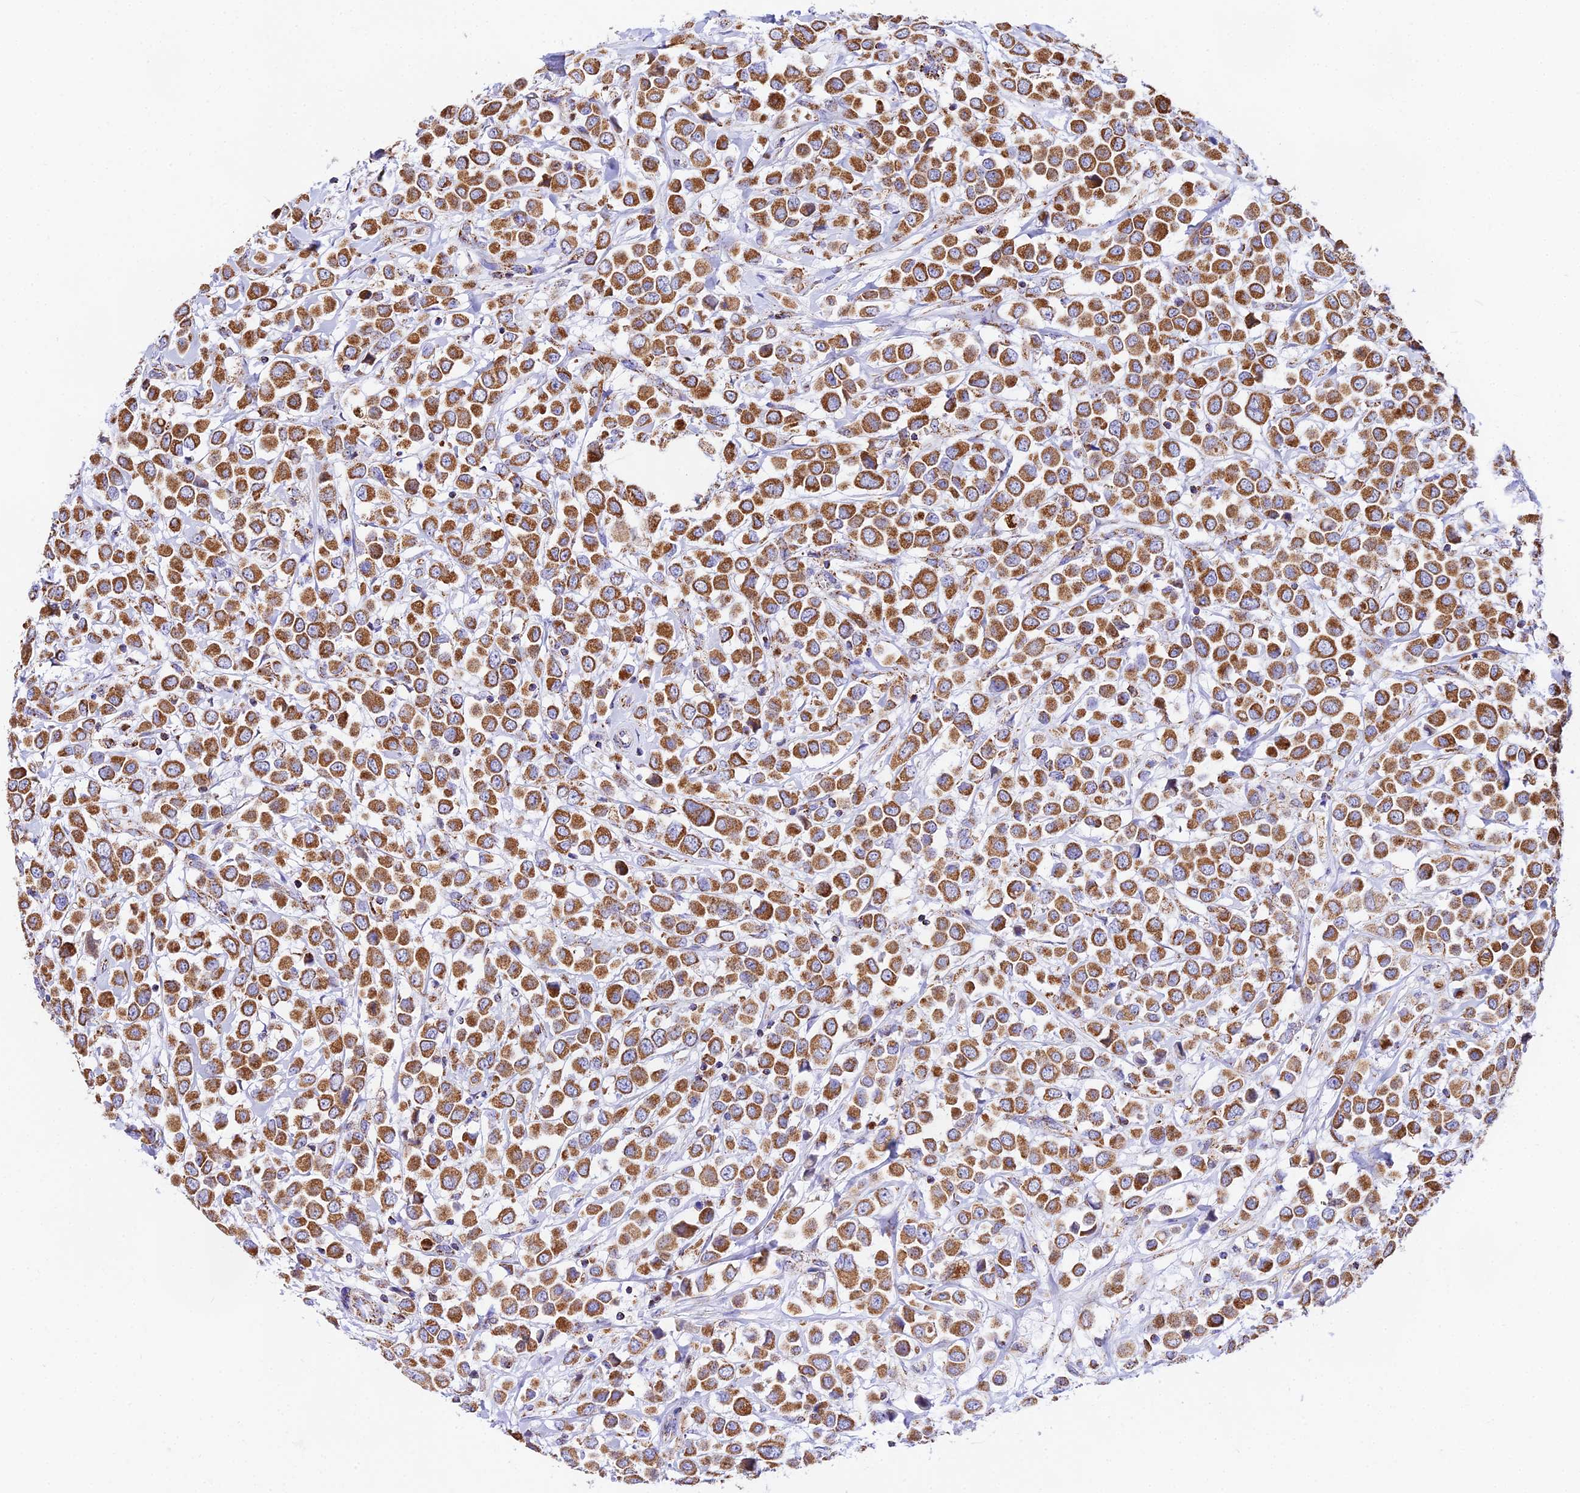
{"staining": {"intensity": "moderate", "quantity": ">75%", "location": "cytoplasmic/membranous"}, "tissue": "breast cancer", "cell_type": "Tumor cells", "image_type": "cancer", "snomed": [{"axis": "morphology", "description": "Duct carcinoma"}, {"axis": "topography", "description": "Breast"}], "caption": "Immunohistochemical staining of human breast cancer (infiltrating ductal carcinoma) exhibits medium levels of moderate cytoplasmic/membranous protein expression in approximately >75% of tumor cells.", "gene": "ATP5PD", "patient": {"sex": "female", "age": 61}}